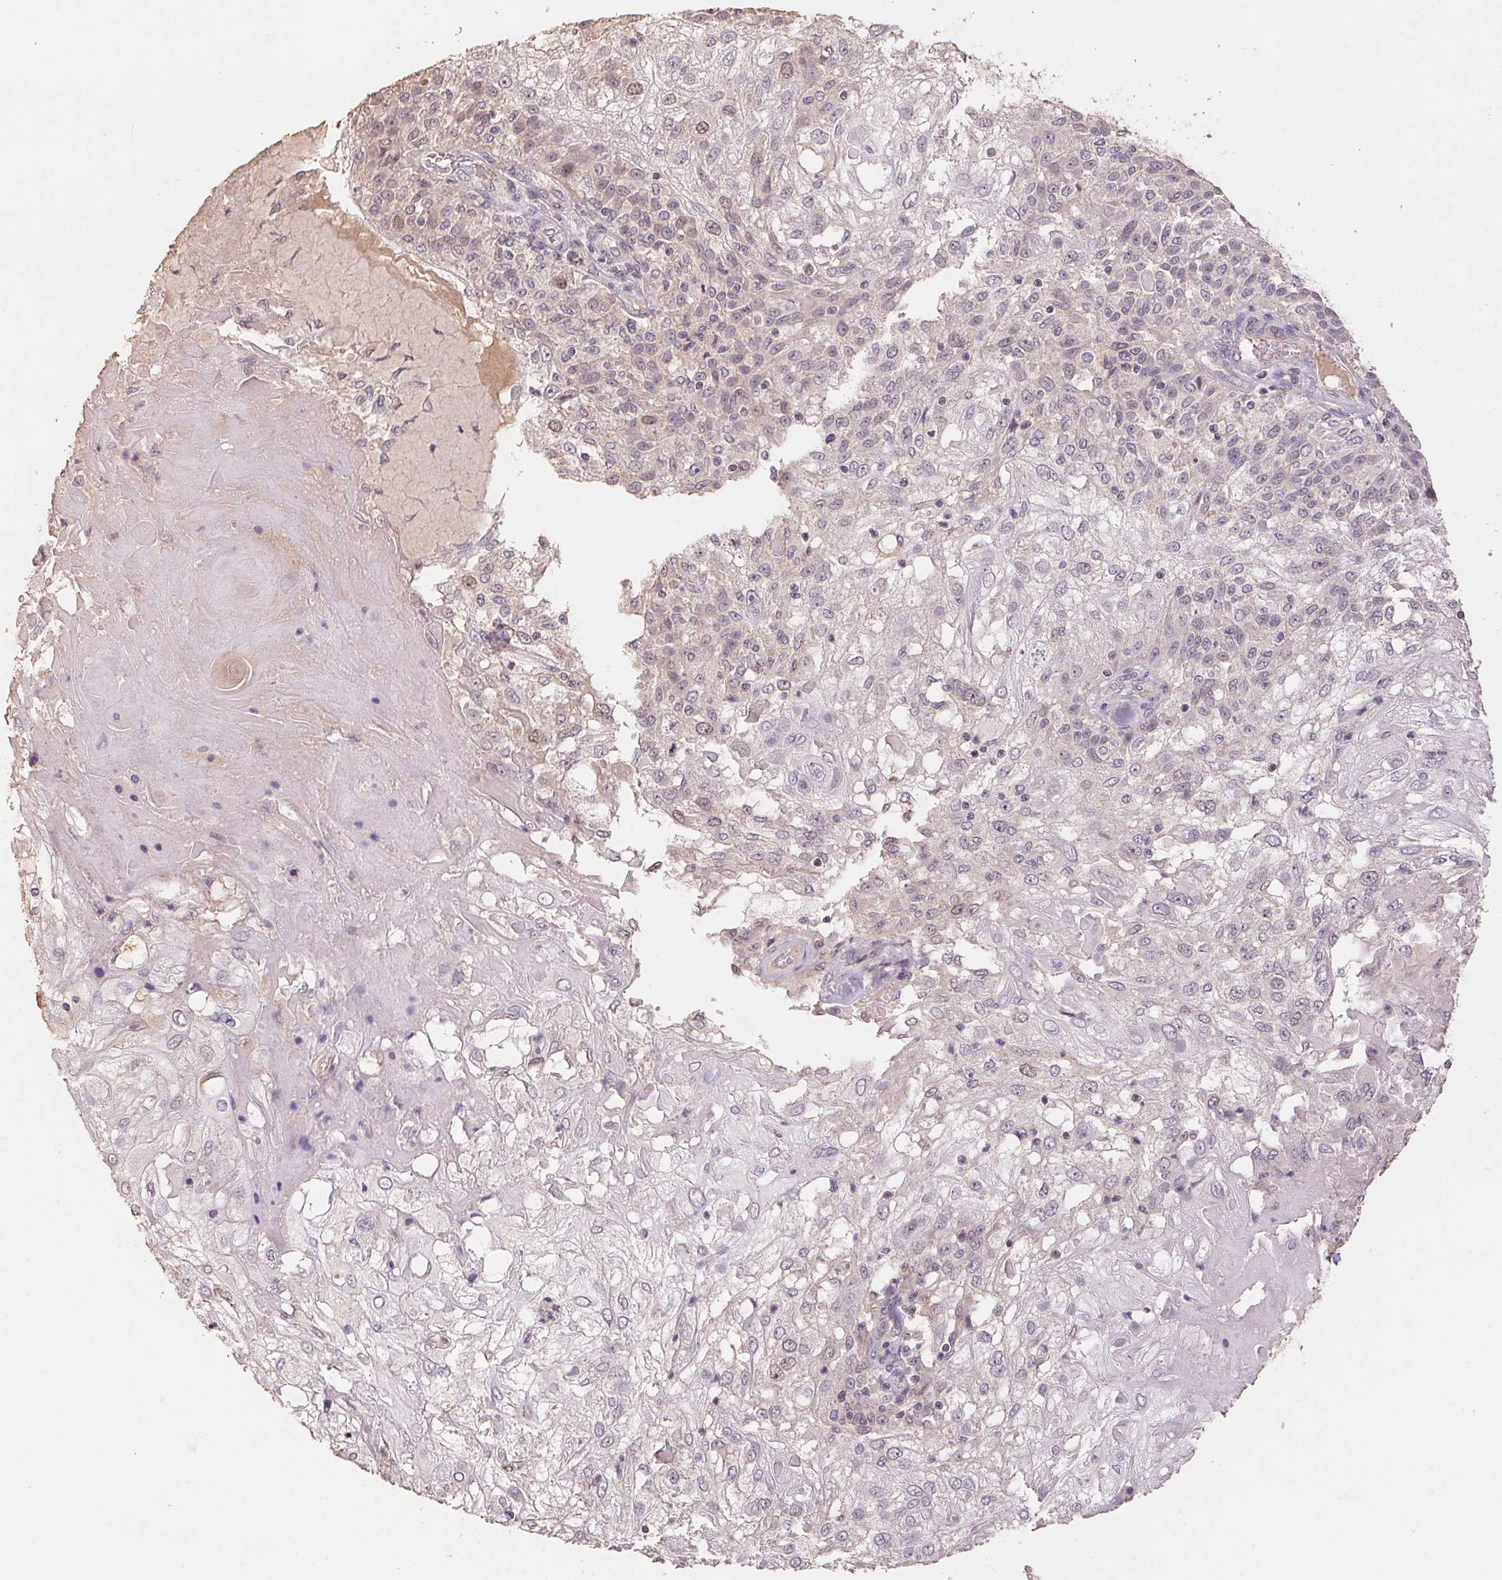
{"staining": {"intensity": "negative", "quantity": "none", "location": "none"}, "tissue": "skin cancer", "cell_type": "Tumor cells", "image_type": "cancer", "snomed": [{"axis": "morphology", "description": "Normal tissue, NOS"}, {"axis": "morphology", "description": "Squamous cell carcinoma, NOS"}, {"axis": "topography", "description": "Skin"}], "caption": "DAB immunohistochemical staining of skin squamous cell carcinoma exhibits no significant positivity in tumor cells.", "gene": "CENPF", "patient": {"sex": "female", "age": 83}}